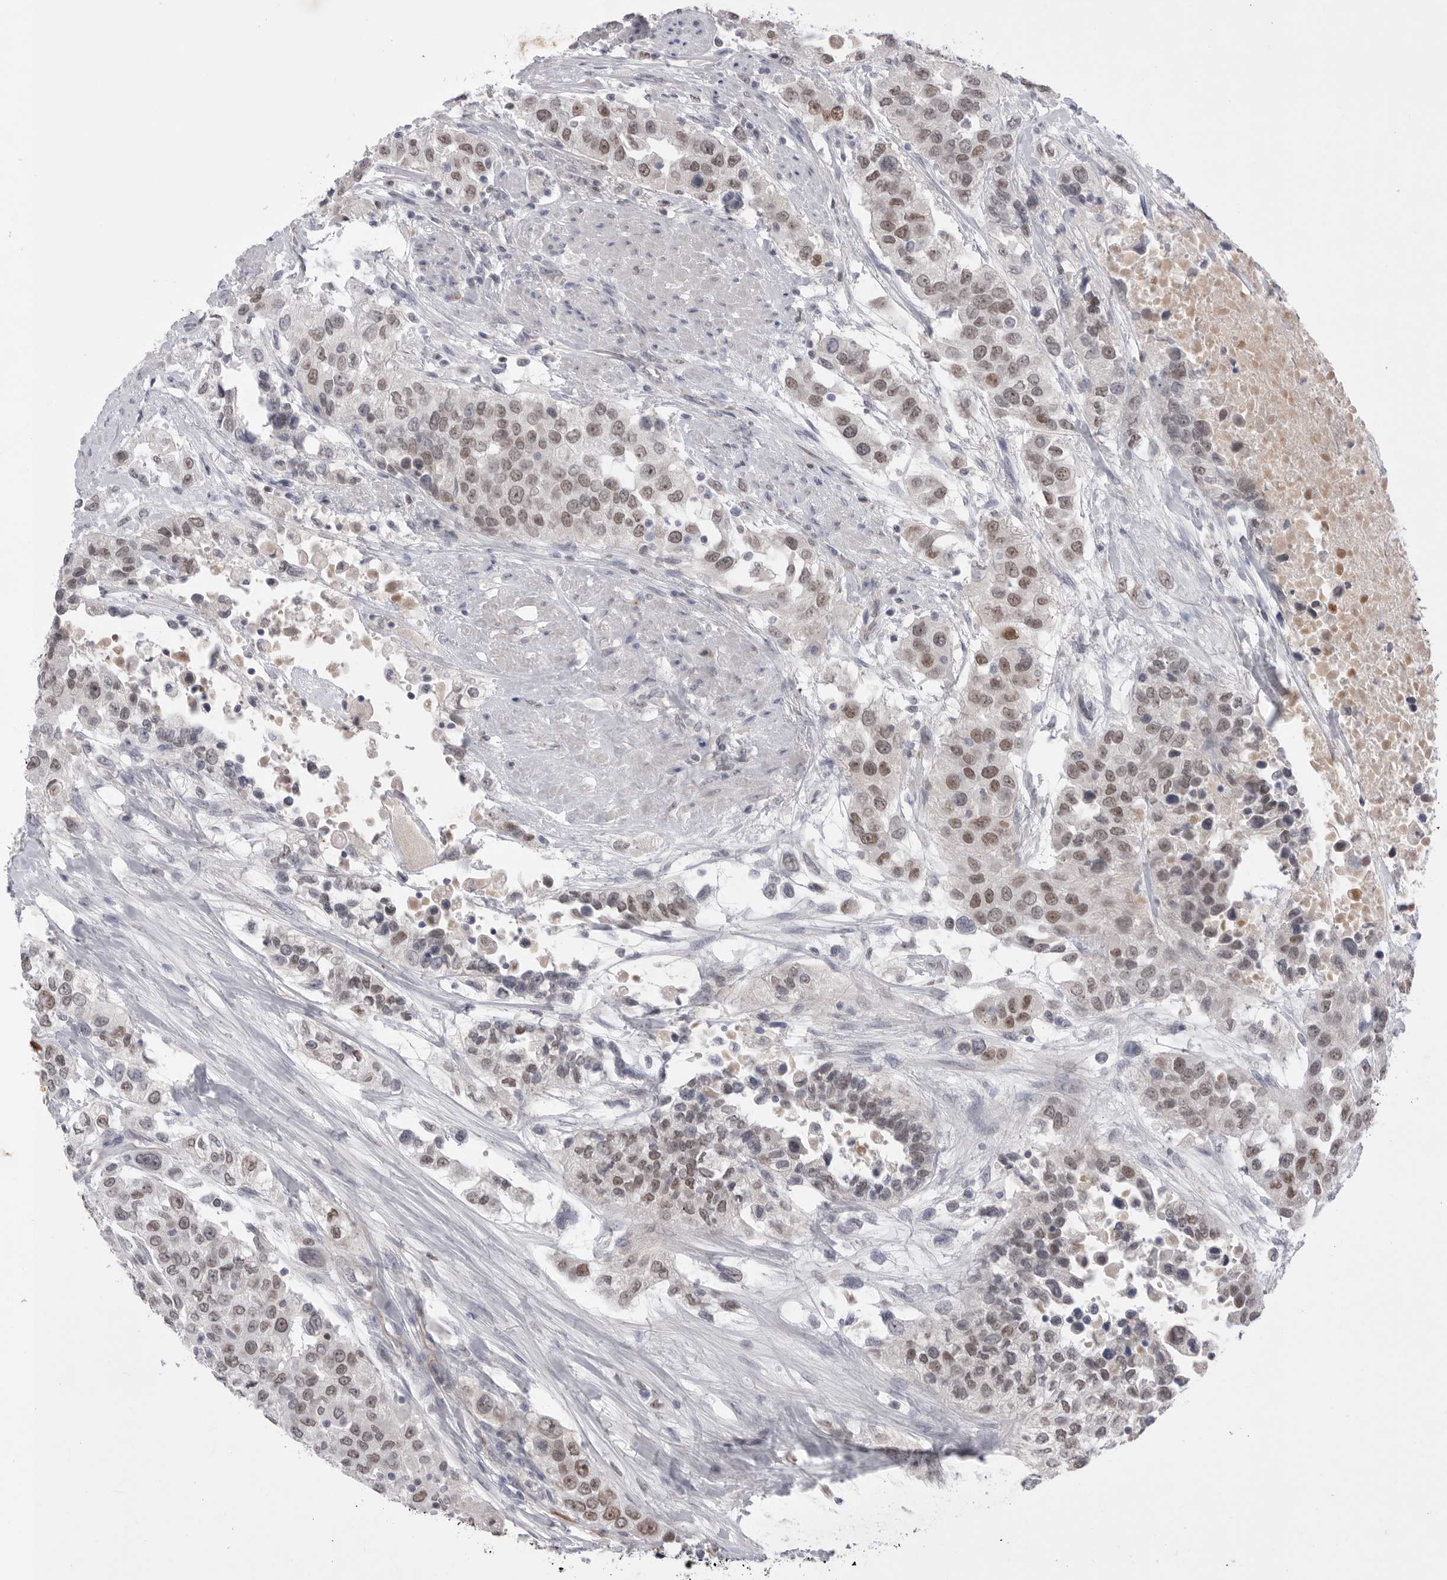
{"staining": {"intensity": "moderate", "quantity": ">75%", "location": "nuclear"}, "tissue": "urothelial cancer", "cell_type": "Tumor cells", "image_type": "cancer", "snomed": [{"axis": "morphology", "description": "Urothelial carcinoma, High grade"}, {"axis": "topography", "description": "Urinary bladder"}], "caption": "Urothelial cancer stained for a protein exhibits moderate nuclear positivity in tumor cells.", "gene": "ZBTB7B", "patient": {"sex": "female", "age": 80}}